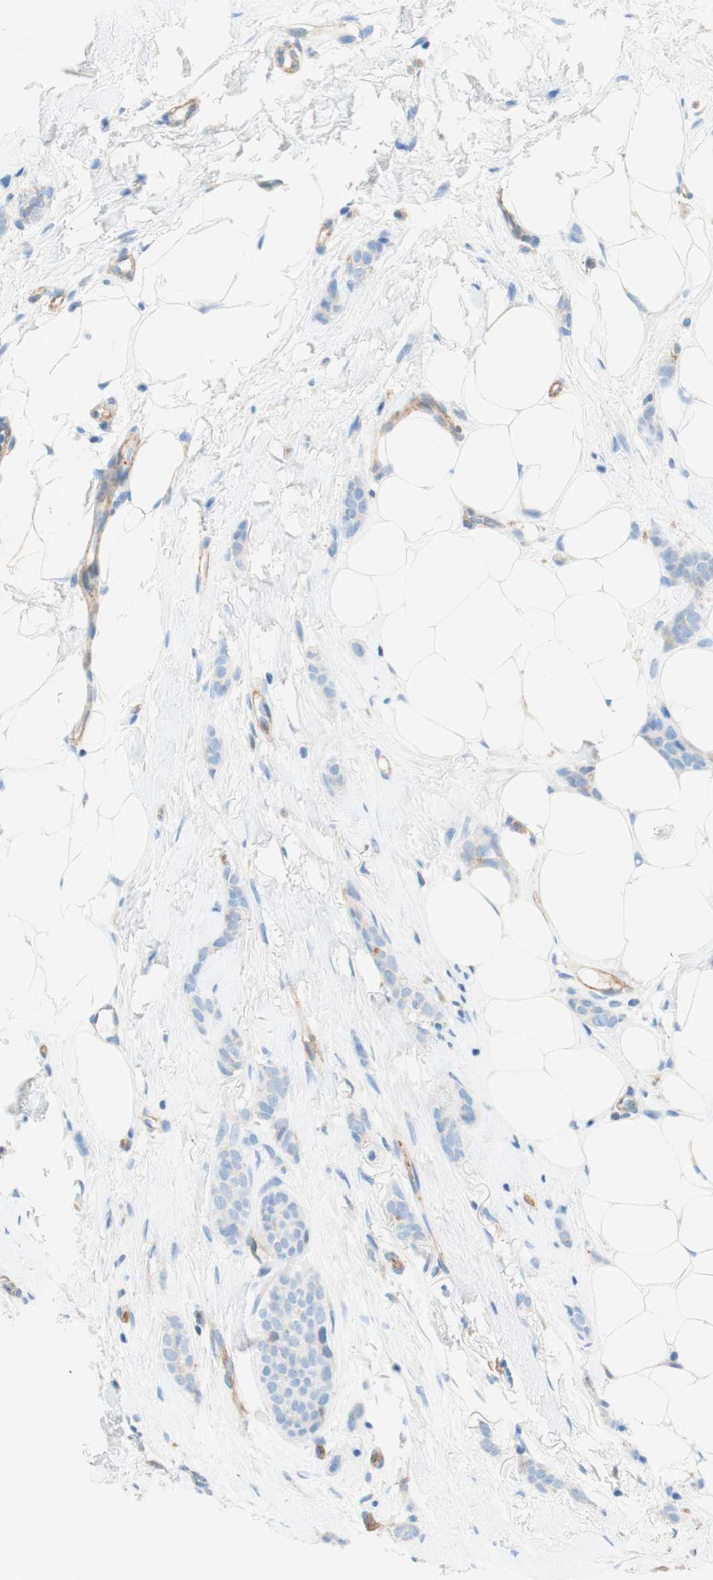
{"staining": {"intensity": "negative", "quantity": "none", "location": "none"}, "tissue": "breast cancer", "cell_type": "Tumor cells", "image_type": "cancer", "snomed": [{"axis": "morphology", "description": "Lobular carcinoma"}, {"axis": "topography", "description": "Skin"}, {"axis": "topography", "description": "Breast"}], "caption": "Immunohistochemistry image of neoplastic tissue: human lobular carcinoma (breast) stained with DAB exhibits no significant protein expression in tumor cells. (Brightfield microscopy of DAB immunohistochemistry (IHC) at high magnification).", "gene": "STOM", "patient": {"sex": "female", "age": 46}}